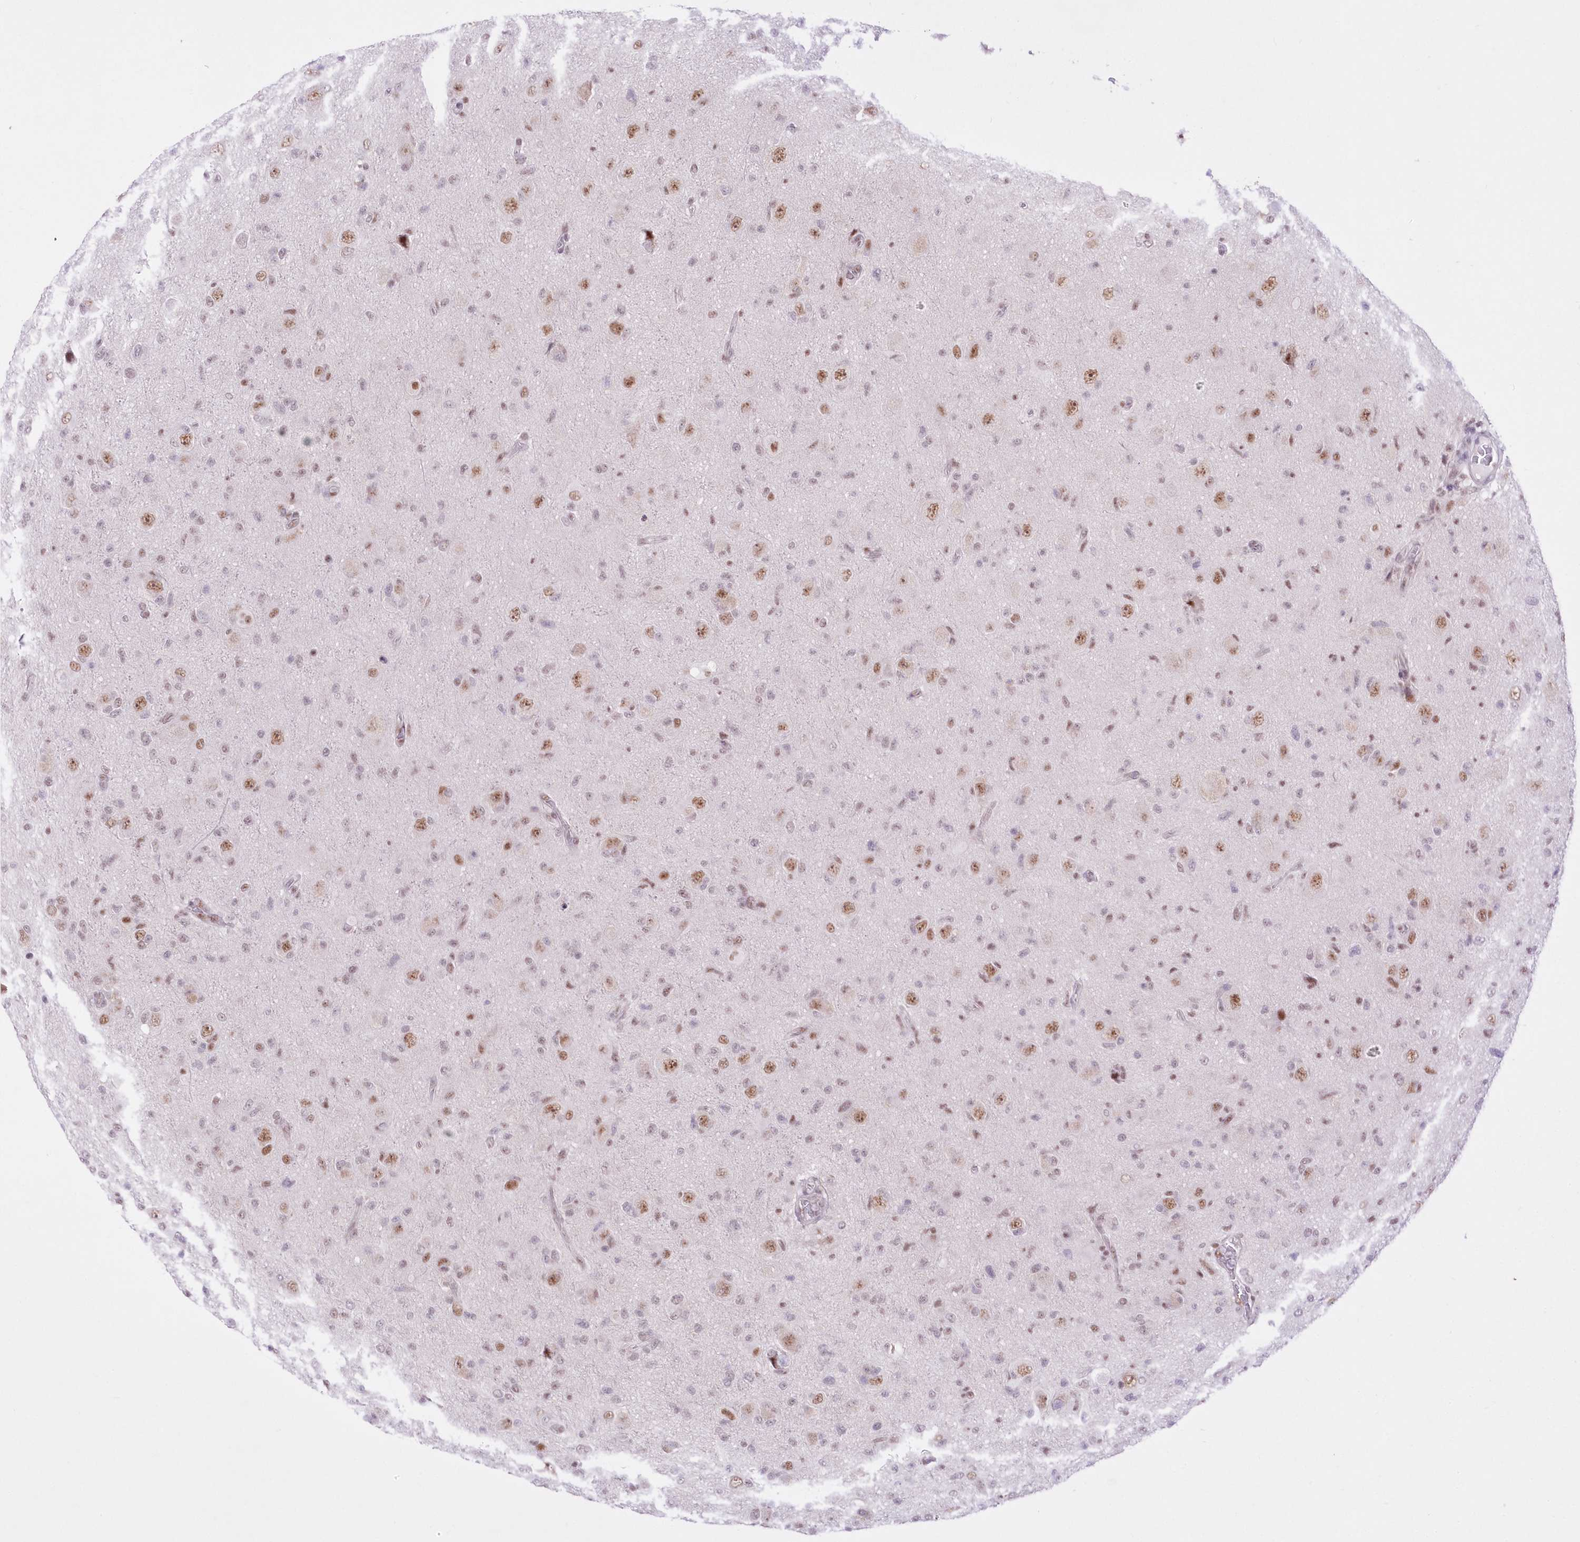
{"staining": {"intensity": "moderate", "quantity": "<25%", "location": "nuclear"}, "tissue": "glioma", "cell_type": "Tumor cells", "image_type": "cancer", "snomed": [{"axis": "morphology", "description": "Glioma, malignant, High grade"}, {"axis": "topography", "description": "Brain"}], "caption": "Immunohistochemistry of human glioma reveals low levels of moderate nuclear expression in about <25% of tumor cells.", "gene": "NSUN2", "patient": {"sex": "female", "age": 57}}